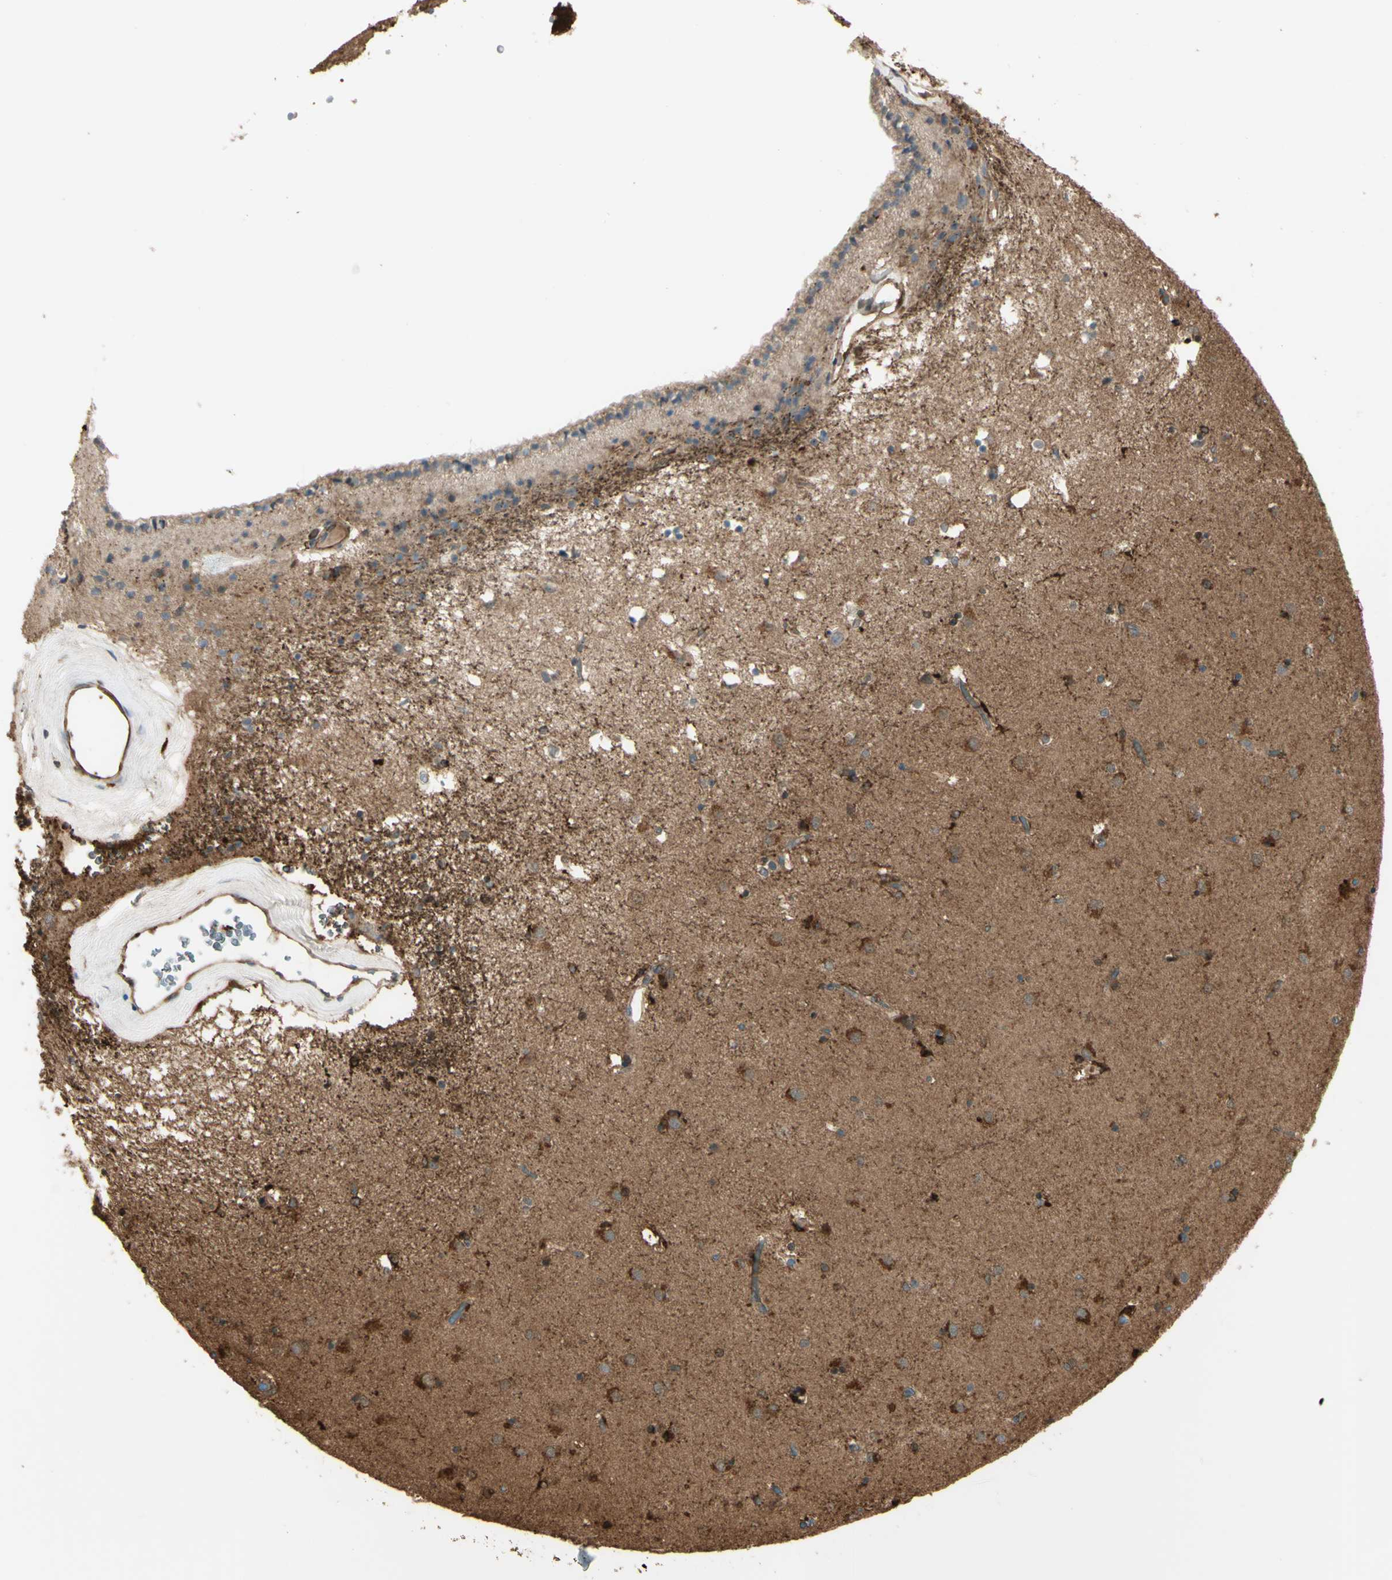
{"staining": {"intensity": "strong", "quantity": "25%-75%", "location": "cytoplasmic/membranous"}, "tissue": "caudate", "cell_type": "Glial cells", "image_type": "normal", "snomed": [{"axis": "morphology", "description": "Normal tissue, NOS"}, {"axis": "topography", "description": "Lateral ventricle wall"}], "caption": "Protein staining displays strong cytoplasmic/membranous expression in about 25%-75% of glial cells in unremarkable caudate. The protein of interest is stained brown, and the nuclei are stained in blue (DAB IHC with brightfield microscopy, high magnification).", "gene": "PTPN12", "patient": {"sex": "female", "age": 54}}